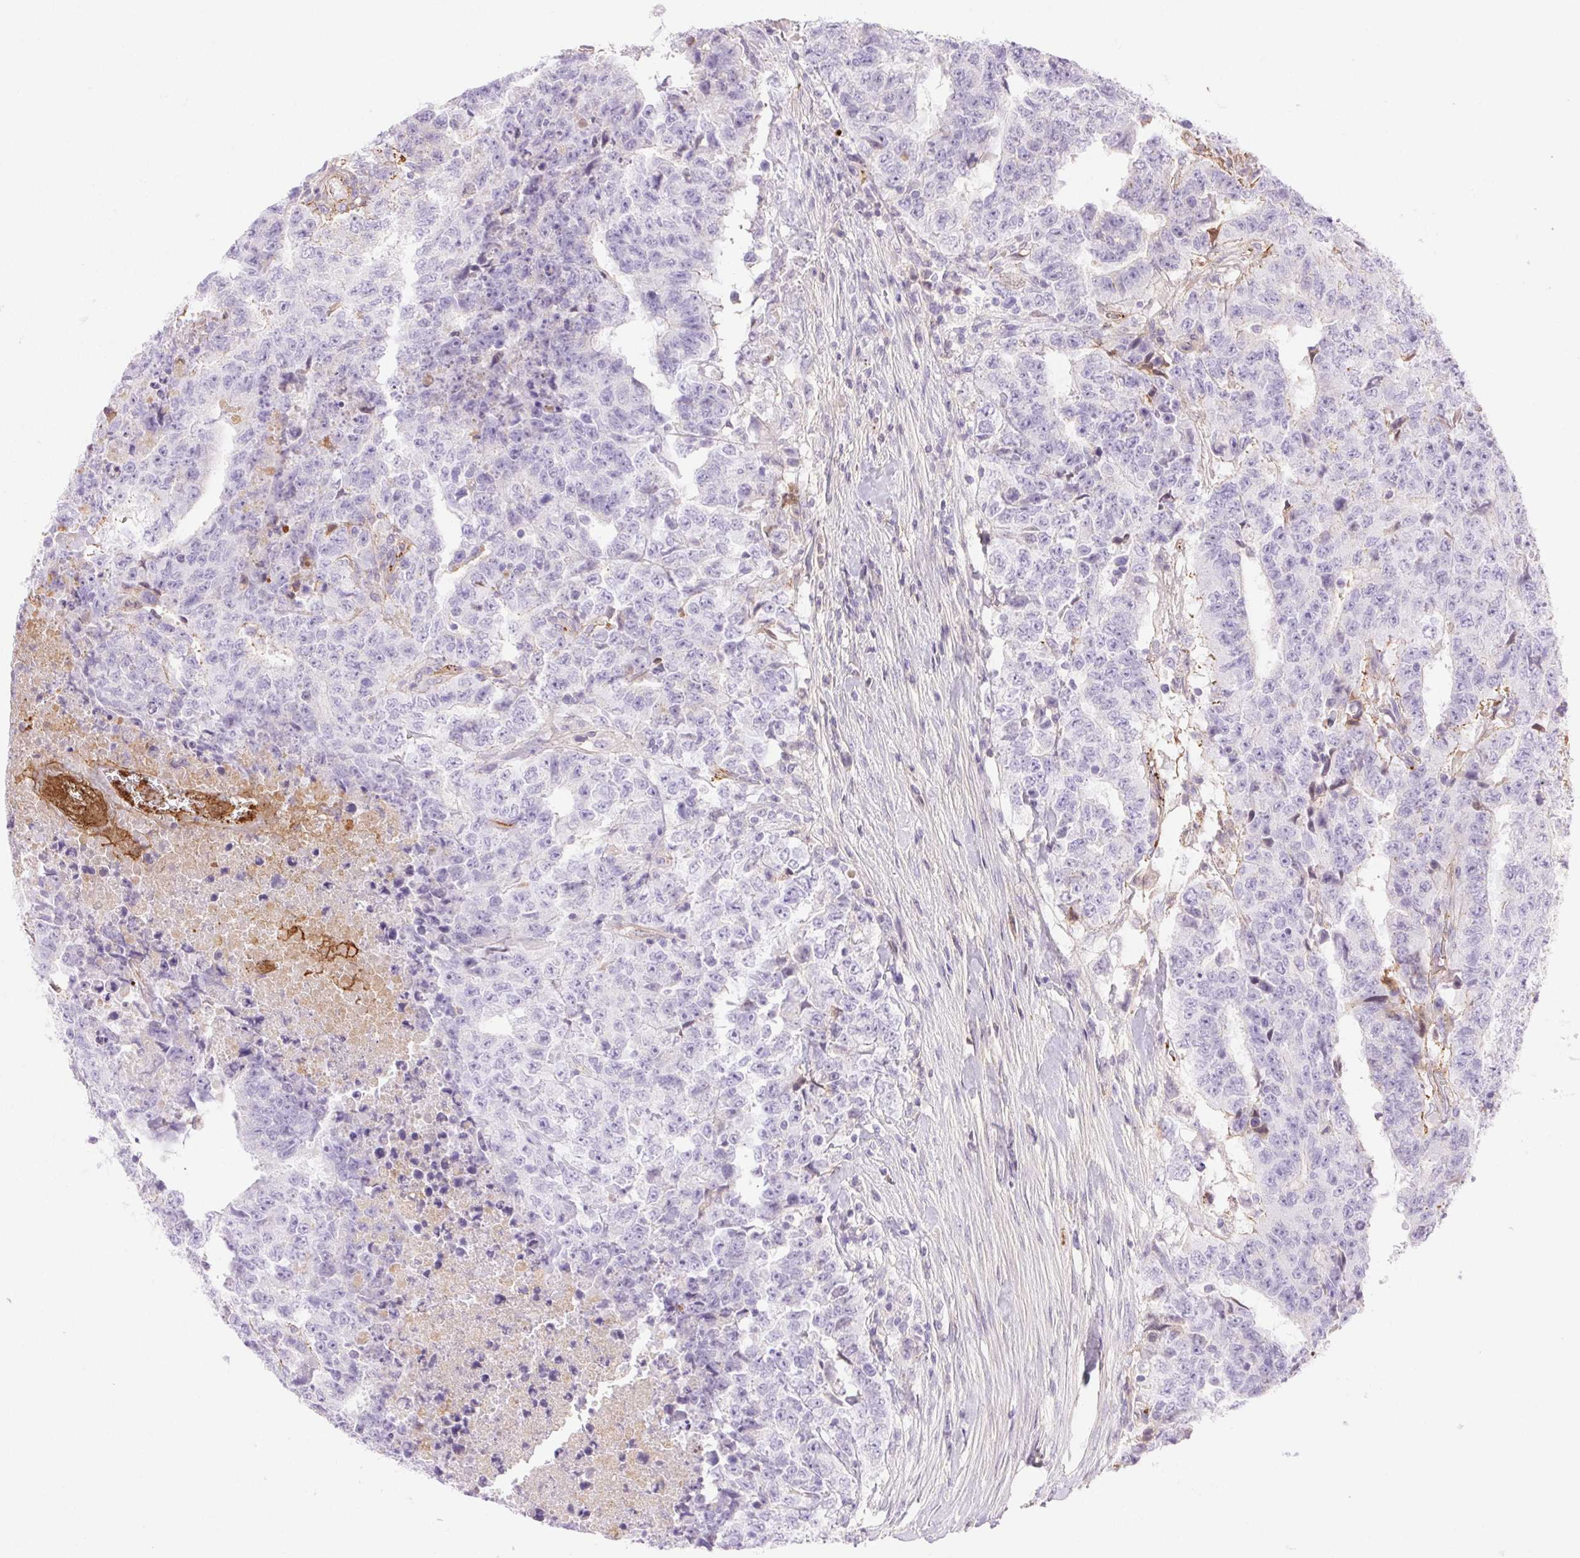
{"staining": {"intensity": "negative", "quantity": "none", "location": "none"}, "tissue": "testis cancer", "cell_type": "Tumor cells", "image_type": "cancer", "snomed": [{"axis": "morphology", "description": "Carcinoma, Embryonal, NOS"}, {"axis": "topography", "description": "Testis"}], "caption": "Tumor cells are negative for brown protein staining in embryonal carcinoma (testis).", "gene": "FGA", "patient": {"sex": "male", "age": 24}}